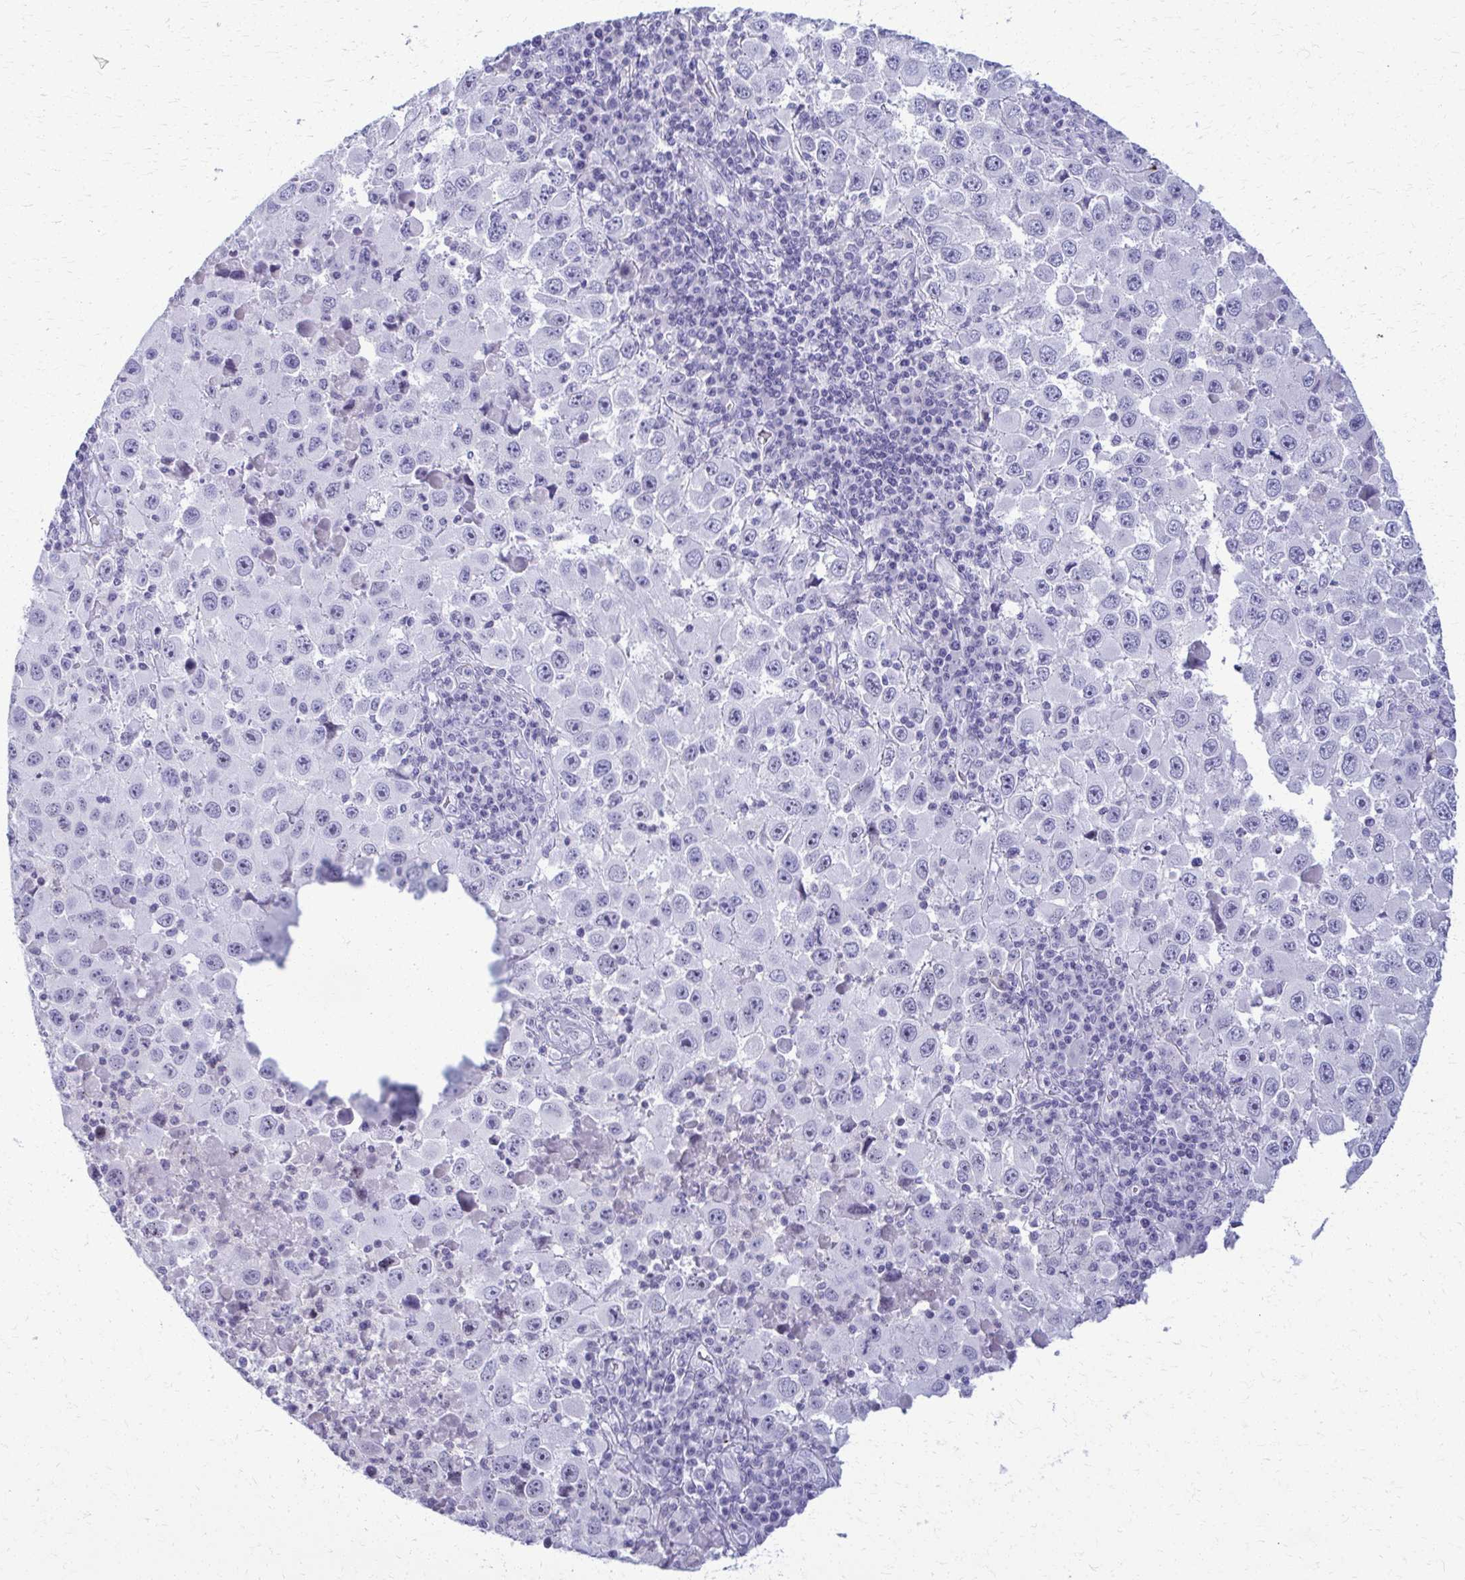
{"staining": {"intensity": "negative", "quantity": "none", "location": "none"}, "tissue": "melanoma", "cell_type": "Tumor cells", "image_type": "cancer", "snomed": [{"axis": "morphology", "description": "Malignant melanoma, Metastatic site"}, {"axis": "topography", "description": "Lymph node"}], "caption": "A high-resolution histopathology image shows immunohistochemistry staining of malignant melanoma (metastatic site), which exhibits no significant staining in tumor cells.", "gene": "ACSM2B", "patient": {"sex": "female", "age": 67}}